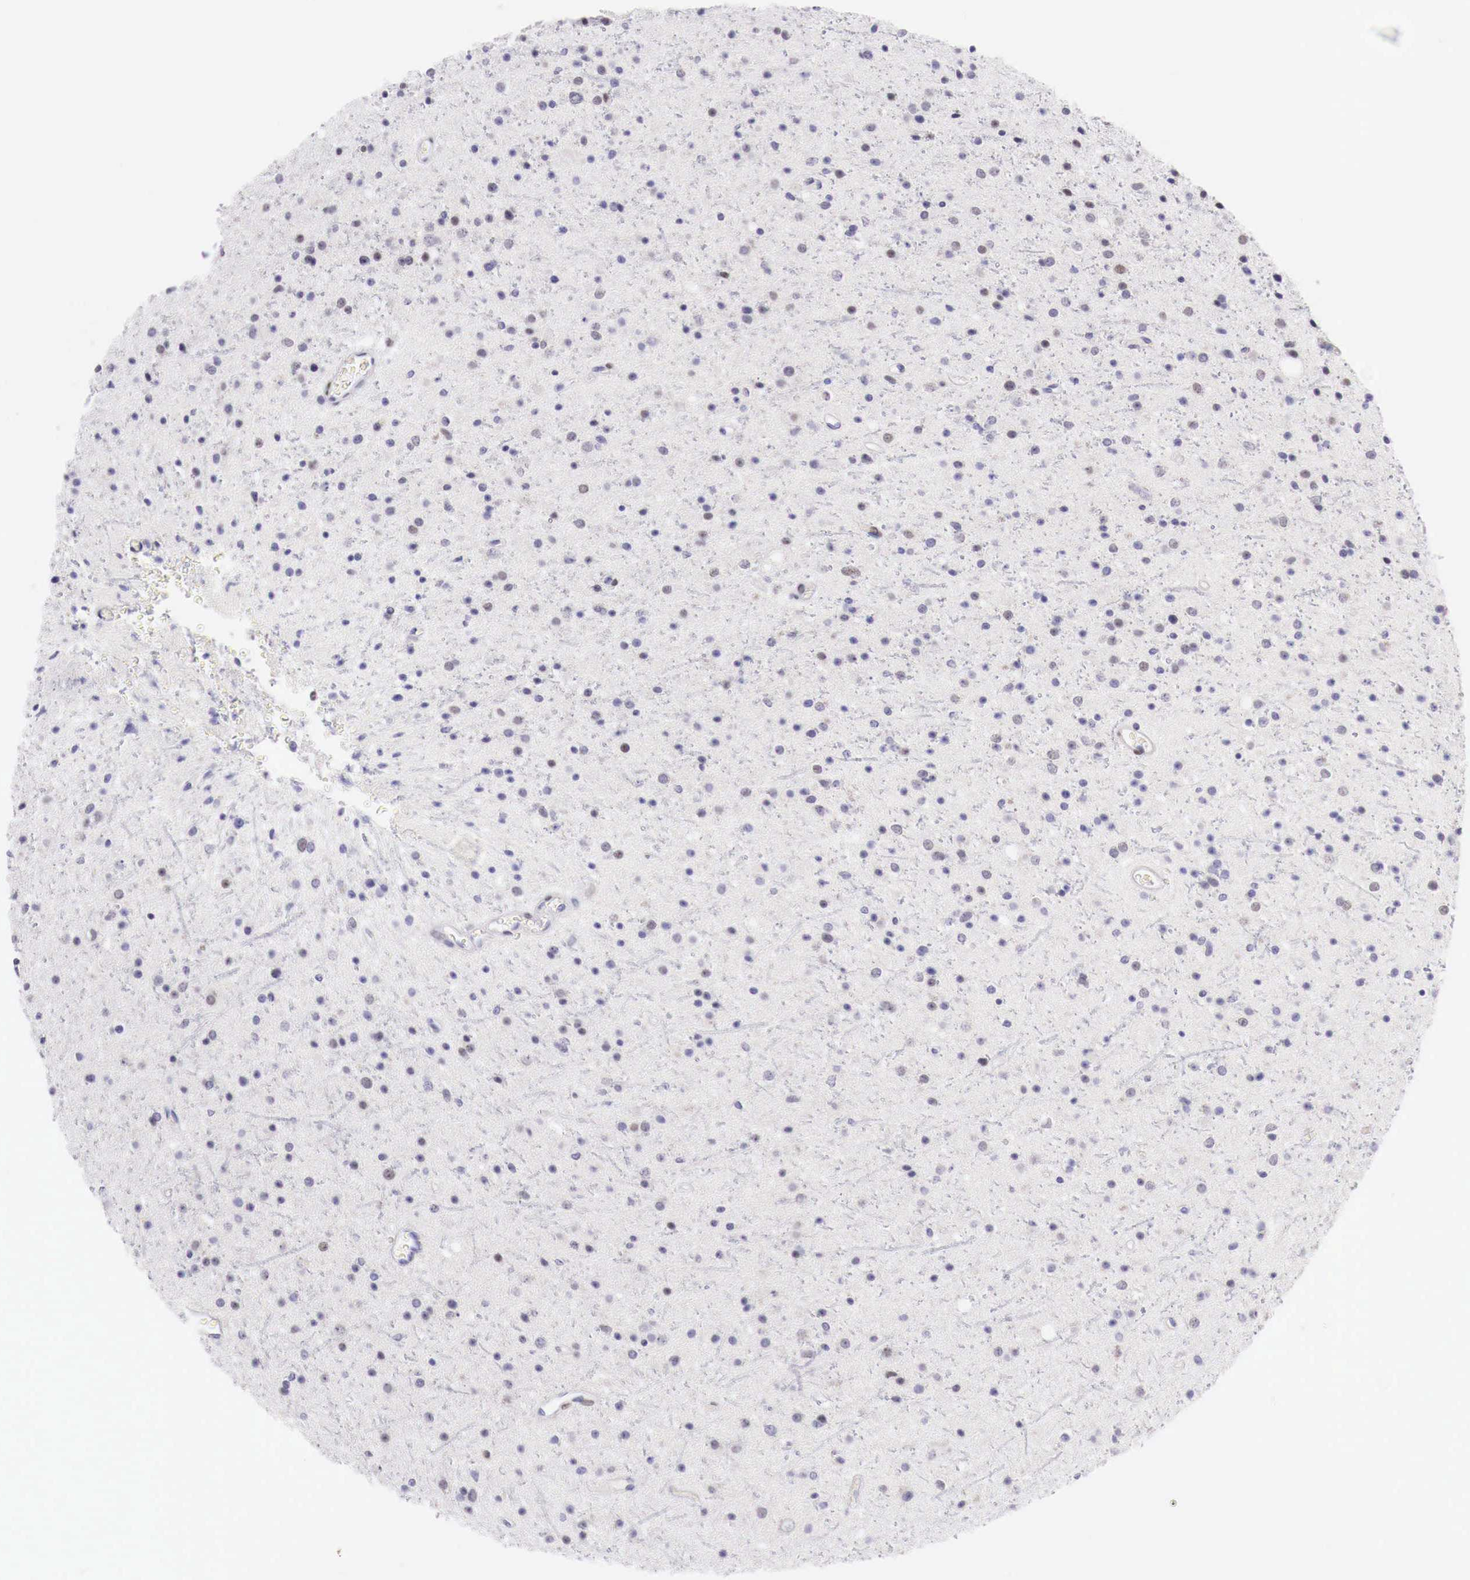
{"staining": {"intensity": "negative", "quantity": "none", "location": "none"}, "tissue": "glioma", "cell_type": "Tumor cells", "image_type": "cancer", "snomed": [{"axis": "morphology", "description": "Glioma, malignant, Low grade"}, {"axis": "topography", "description": "Brain"}], "caption": "This is an immunohistochemistry micrograph of human glioma. There is no positivity in tumor cells.", "gene": "BCL6", "patient": {"sex": "female", "age": 46}}